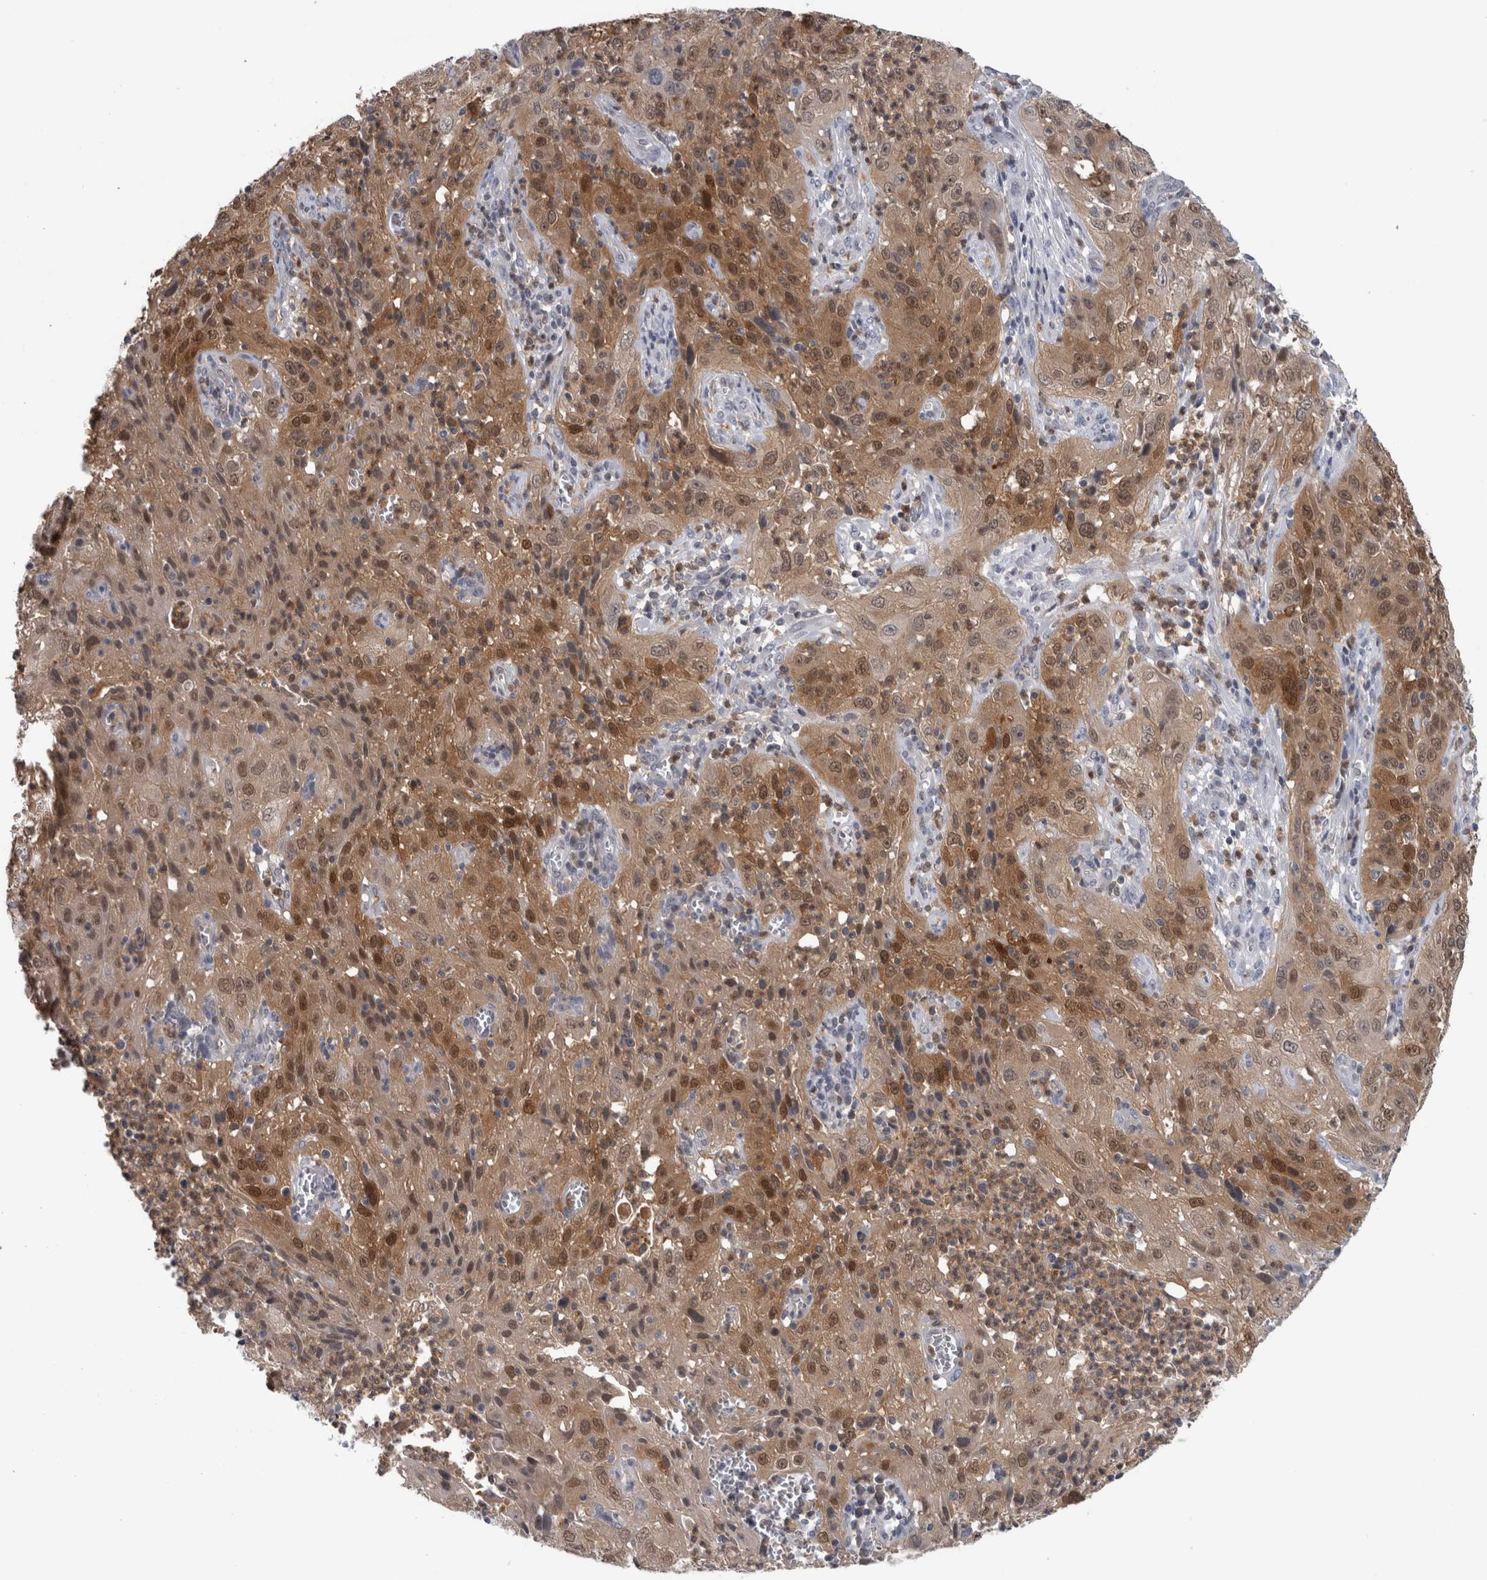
{"staining": {"intensity": "moderate", "quantity": ">75%", "location": "cytoplasmic/membranous,nuclear"}, "tissue": "cervical cancer", "cell_type": "Tumor cells", "image_type": "cancer", "snomed": [{"axis": "morphology", "description": "Squamous cell carcinoma, NOS"}, {"axis": "topography", "description": "Cervix"}], "caption": "Protein staining of cervical cancer (squamous cell carcinoma) tissue shows moderate cytoplasmic/membranous and nuclear expression in approximately >75% of tumor cells.", "gene": "NAPRT", "patient": {"sex": "female", "age": 32}}